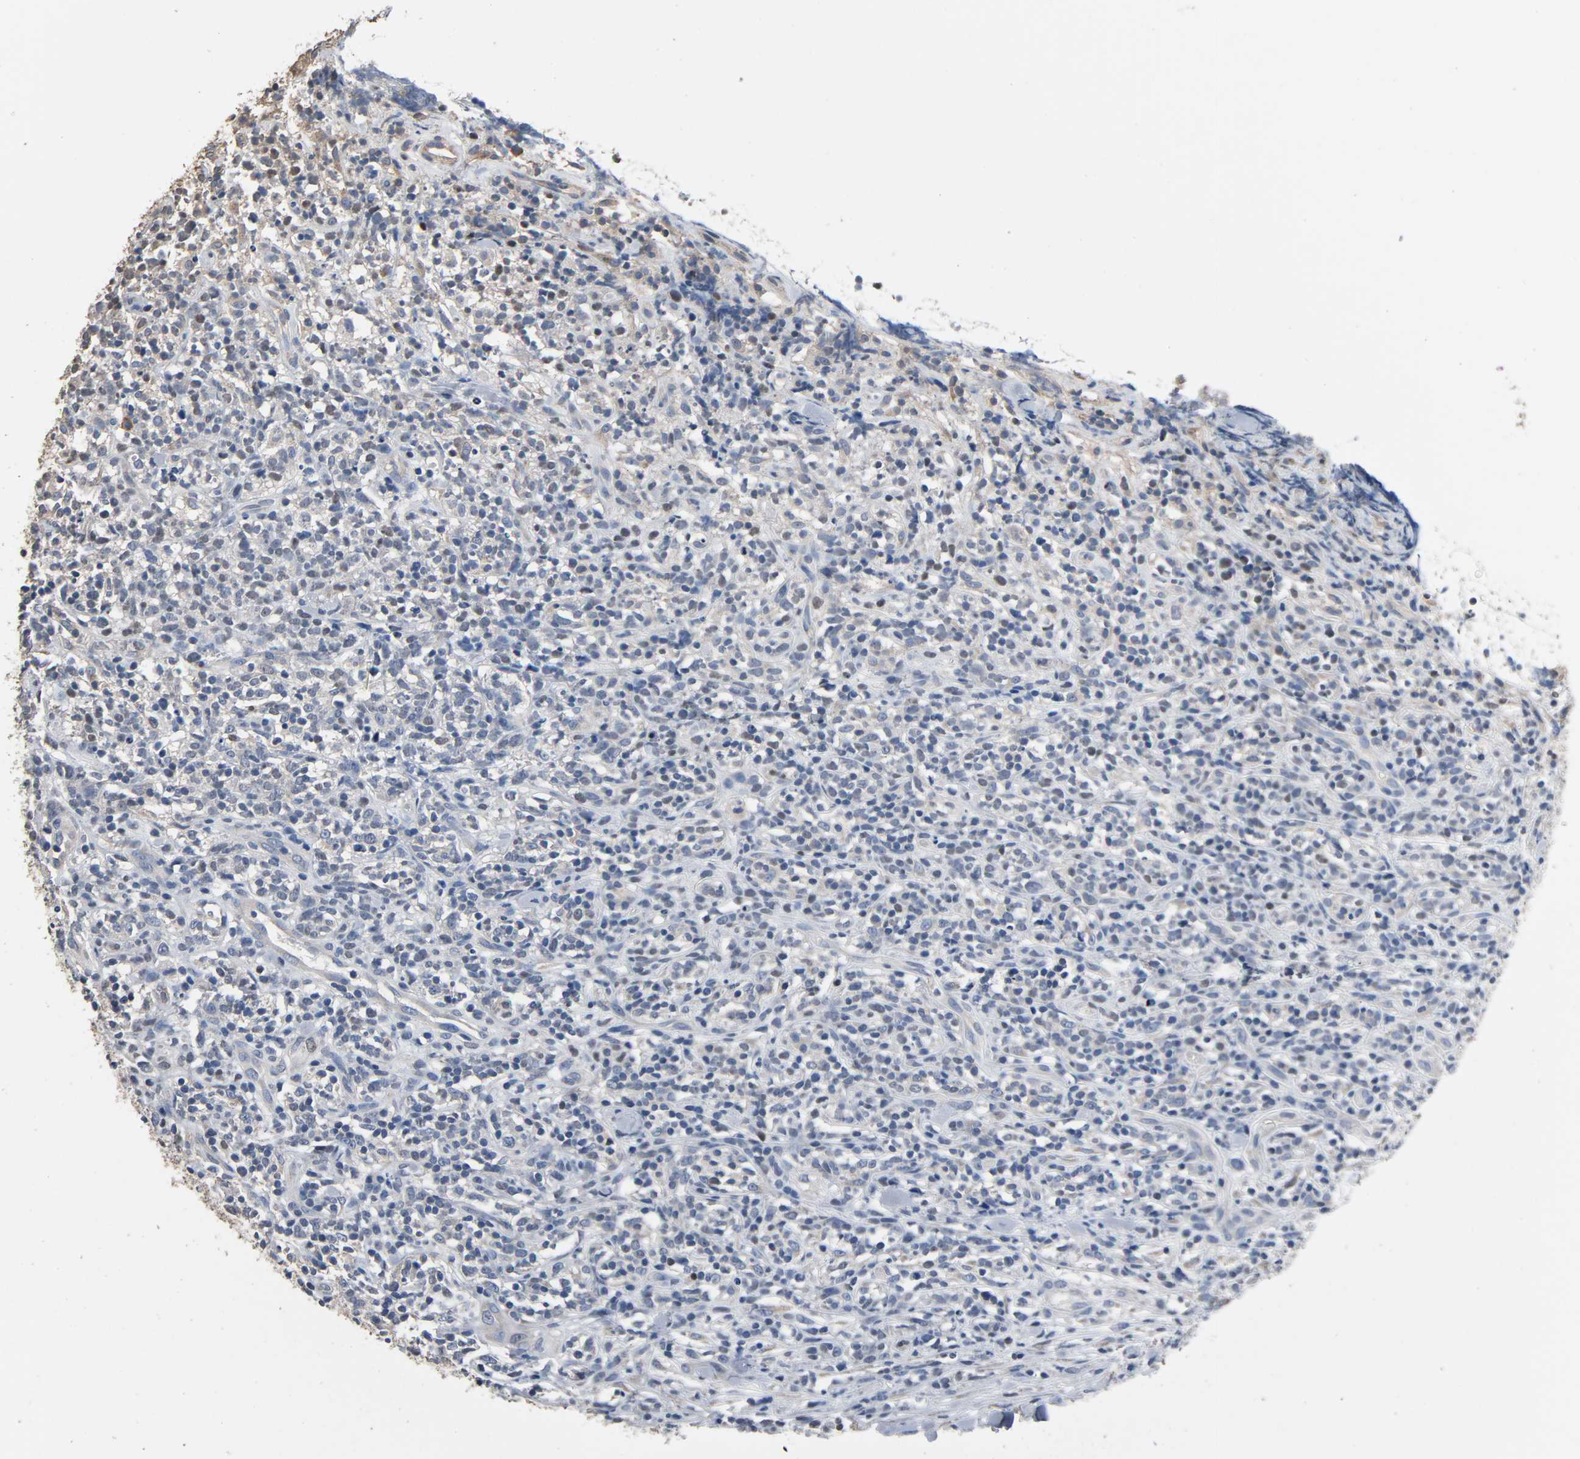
{"staining": {"intensity": "weak", "quantity": "<25%", "location": "nuclear"}, "tissue": "lymphoma", "cell_type": "Tumor cells", "image_type": "cancer", "snomed": [{"axis": "morphology", "description": "Malignant lymphoma, non-Hodgkin's type, High grade"}, {"axis": "topography", "description": "Lymph node"}], "caption": "Tumor cells show no significant protein expression in lymphoma.", "gene": "SOX6", "patient": {"sex": "female", "age": 73}}